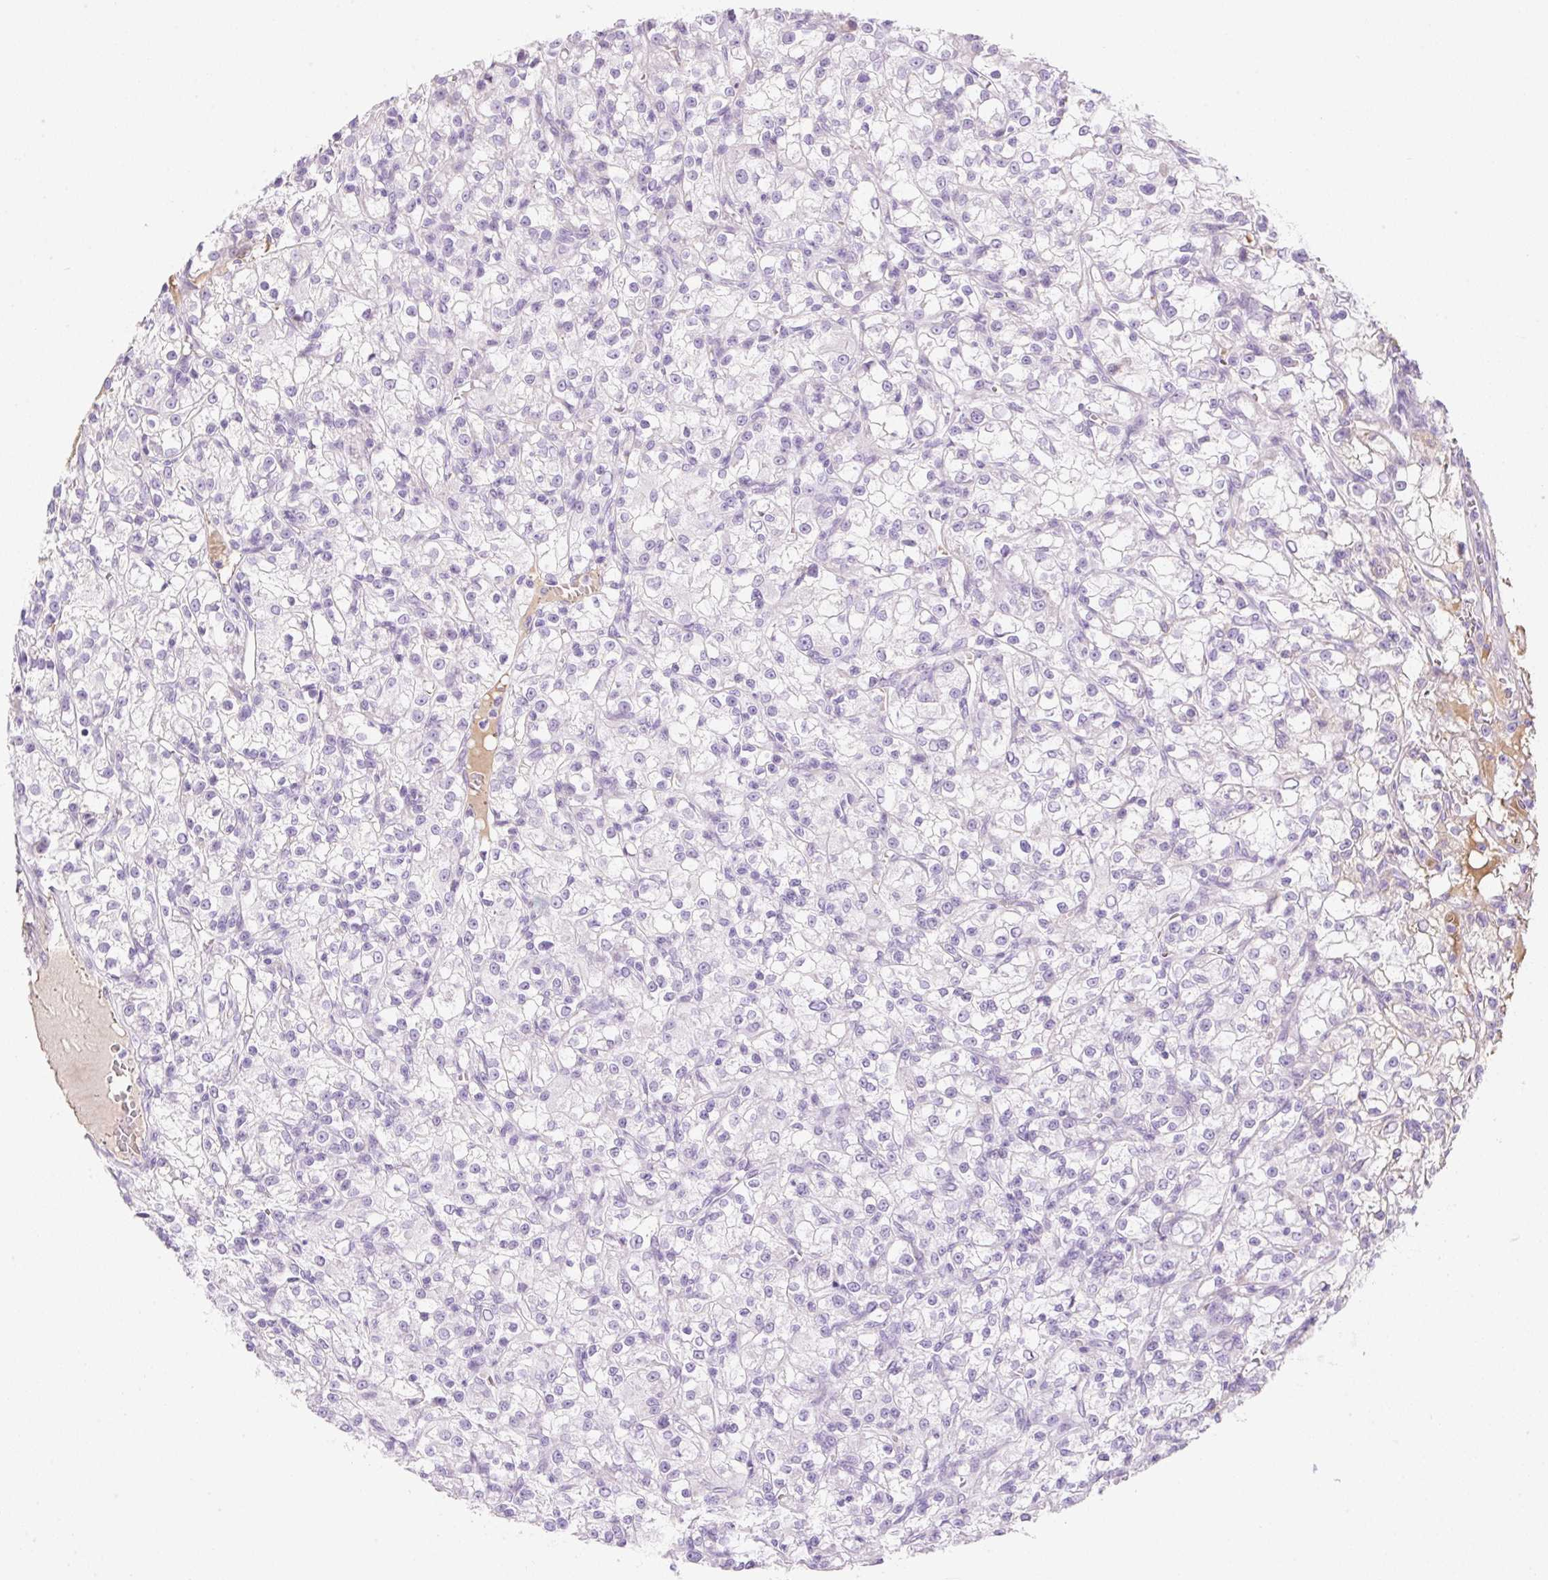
{"staining": {"intensity": "negative", "quantity": "none", "location": "none"}, "tissue": "renal cancer", "cell_type": "Tumor cells", "image_type": "cancer", "snomed": [{"axis": "morphology", "description": "Adenocarcinoma, NOS"}, {"axis": "topography", "description": "Kidney"}], "caption": "DAB (3,3'-diaminobenzidine) immunohistochemical staining of renal cancer (adenocarcinoma) exhibits no significant expression in tumor cells. The staining was performed using DAB (3,3'-diaminobenzidine) to visualize the protein expression in brown, while the nuclei were stained in blue with hematoxylin (Magnification: 20x).", "gene": "ZNF121", "patient": {"sex": "female", "age": 59}}